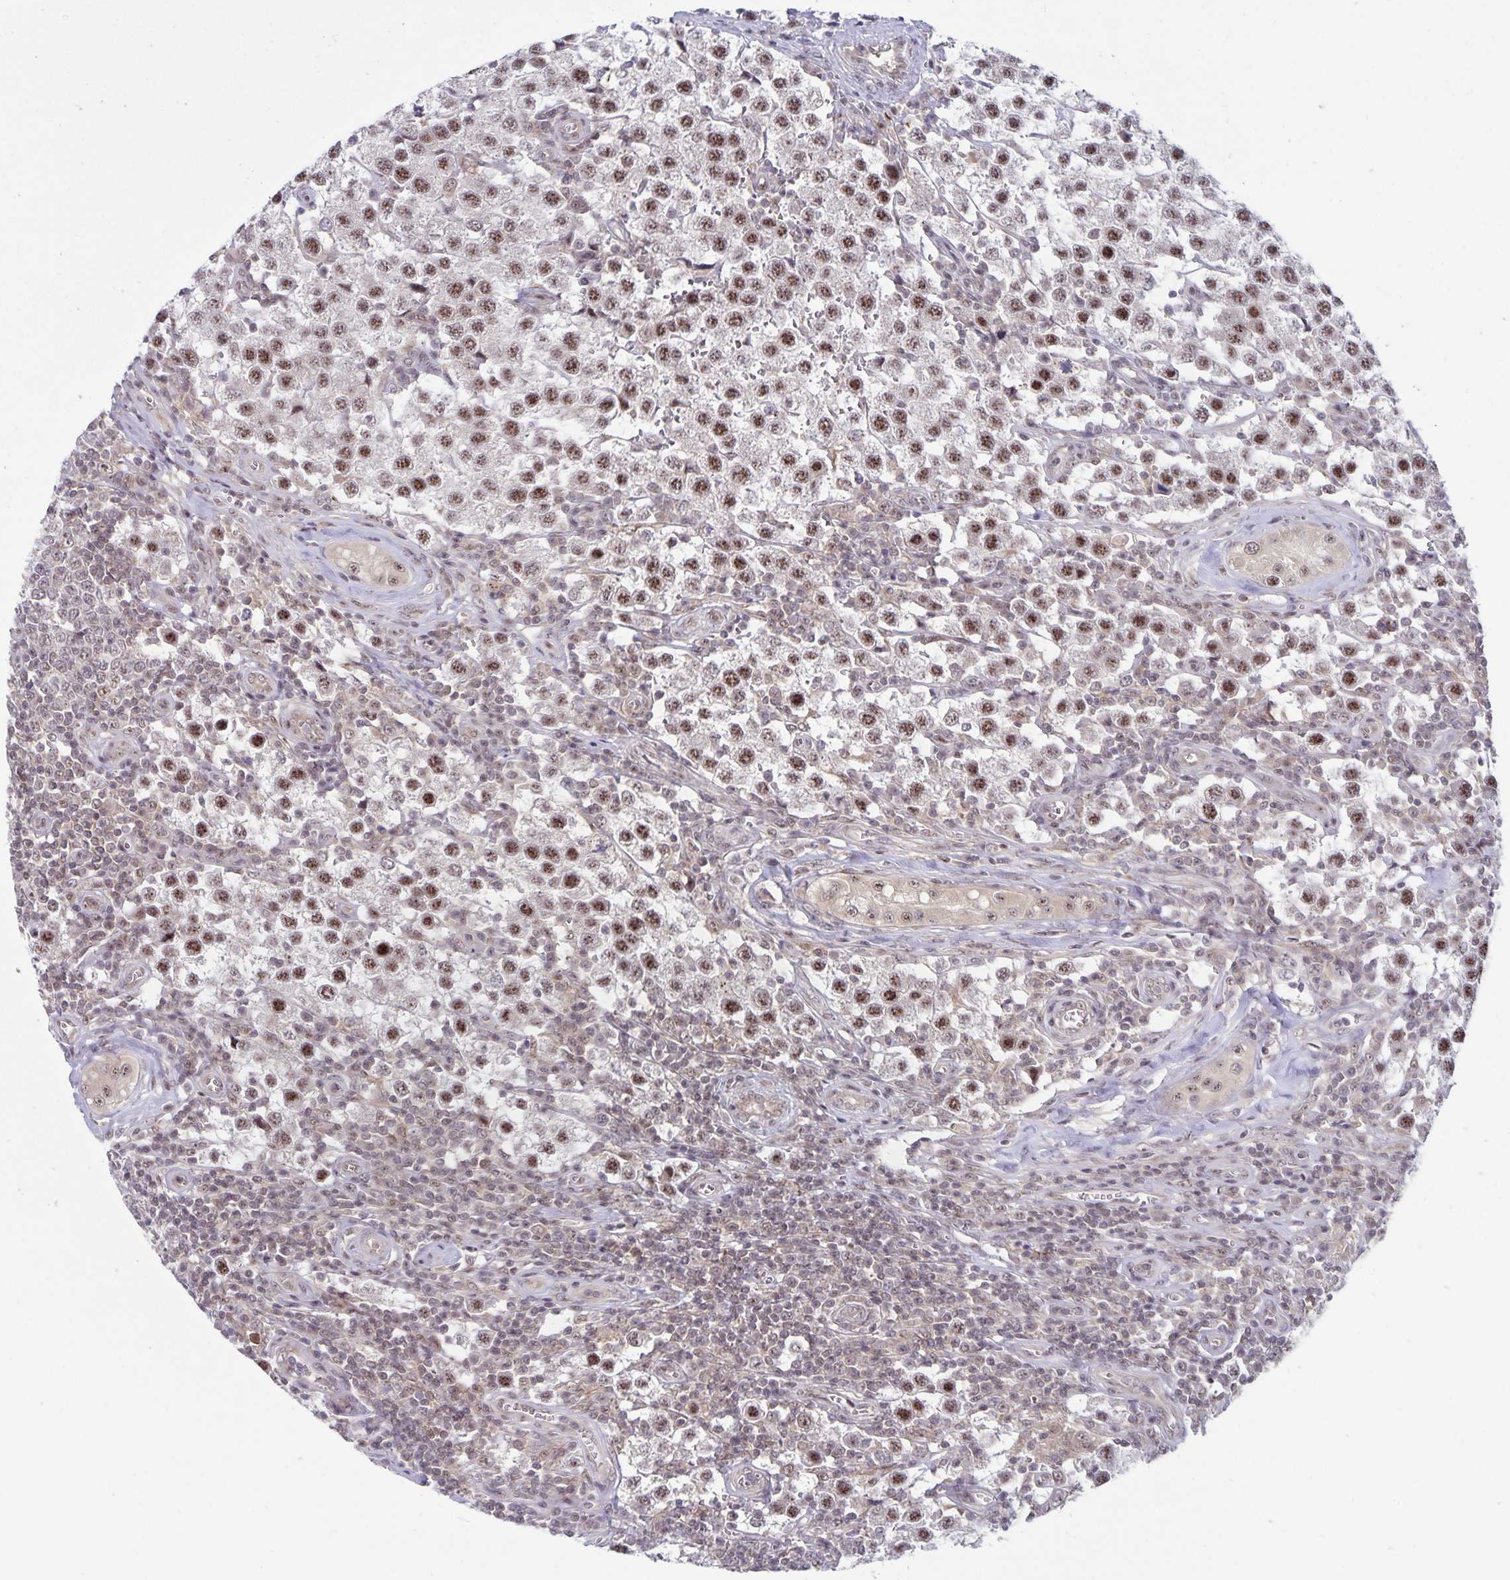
{"staining": {"intensity": "moderate", "quantity": ">75%", "location": "nuclear"}, "tissue": "testis cancer", "cell_type": "Tumor cells", "image_type": "cancer", "snomed": [{"axis": "morphology", "description": "Seminoma, NOS"}, {"axis": "topography", "description": "Testis"}], "caption": "DAB immunohistochemical staining of testis cancer demonstrates moderate nuclear protein expression in about >75% of tumor cells.", "gene": "EXOC6B", "patient": {"sex": "male", "age": 34}}